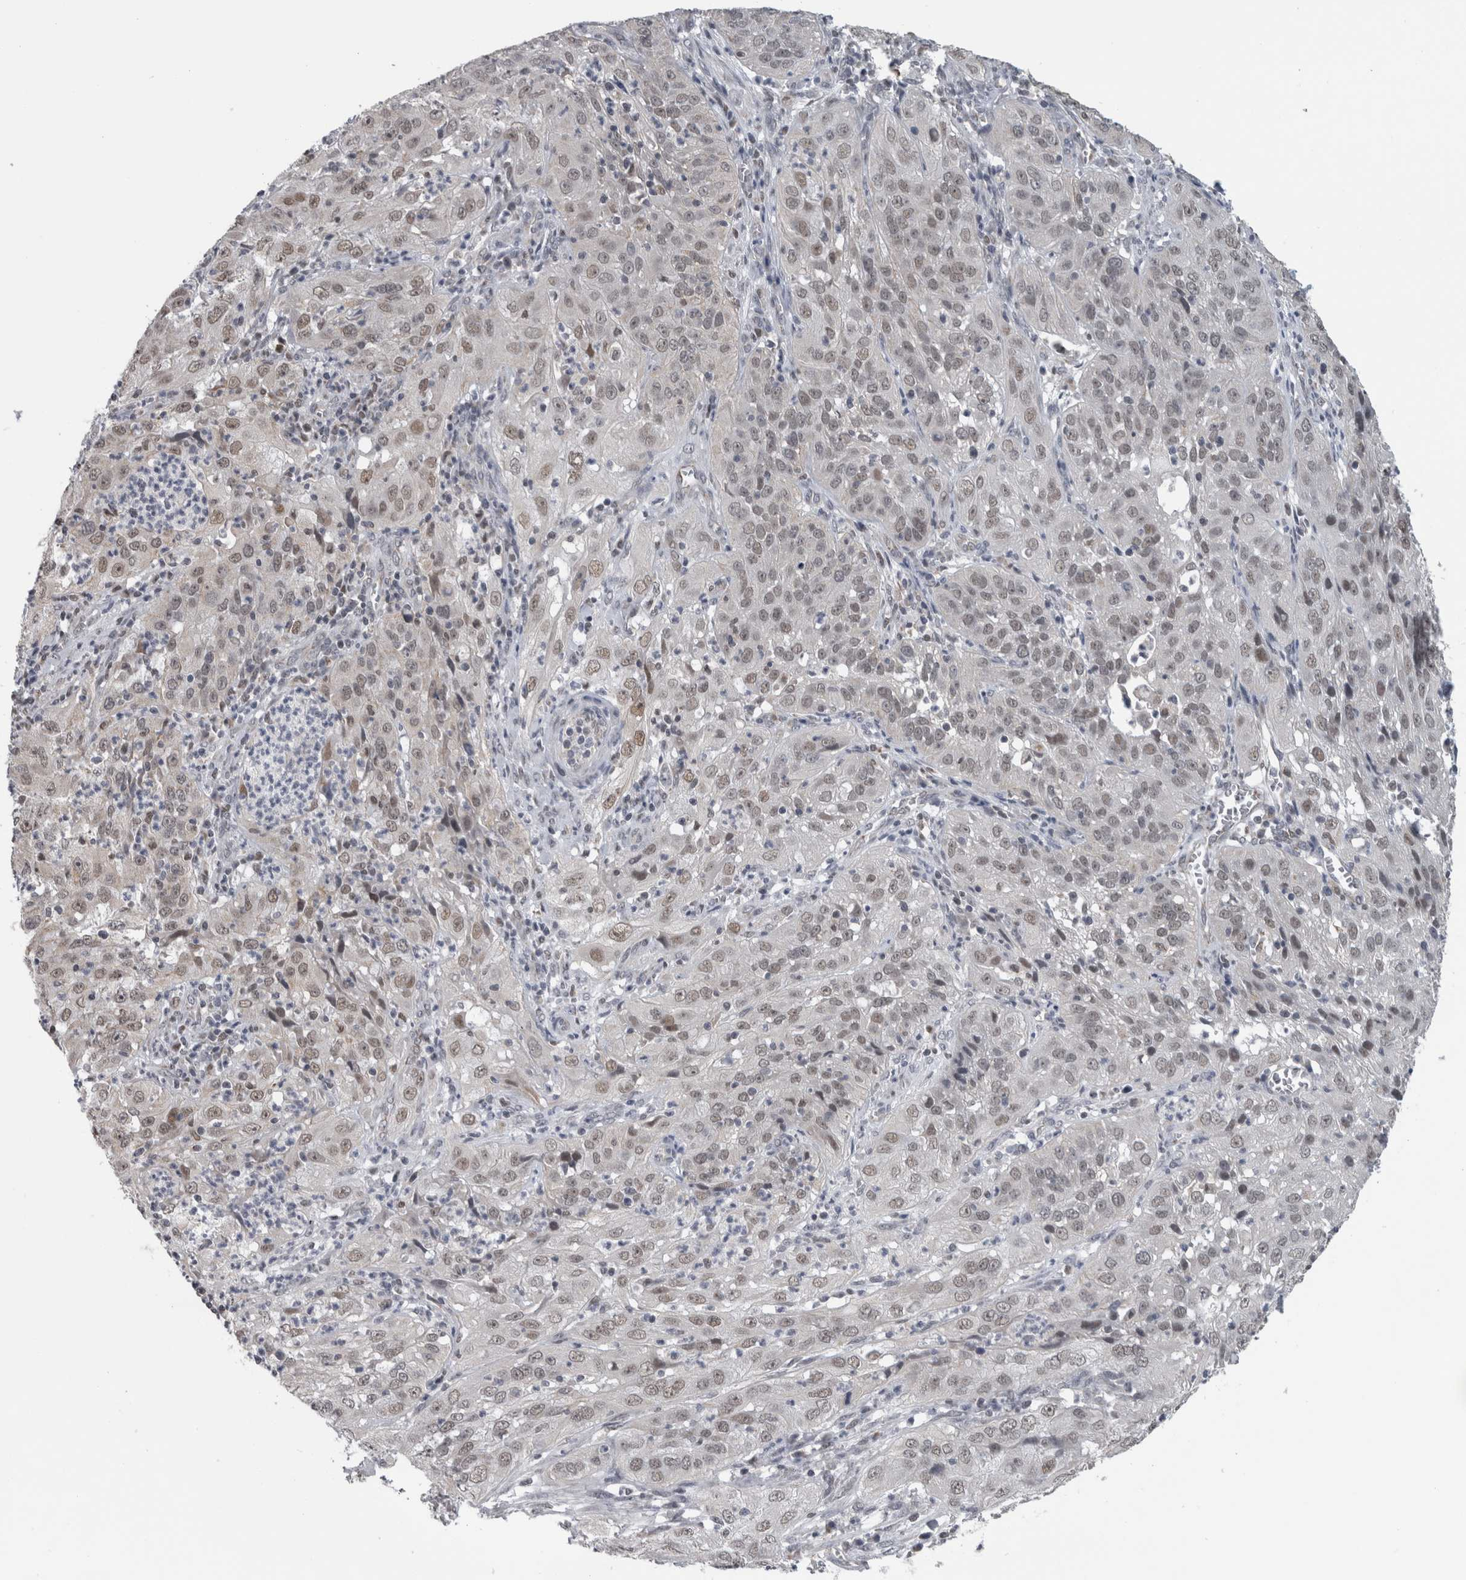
{"staining": {"intensity": "weak", "quantity": ">75%", "location": "nuclear"}, "tissue": "cervical cancer", "cell_type": "Tumor cells", "image_type": "cancer", "snomed": [{"axis": "morphology", "description": "Squamous cell carcinoma, NOS"}, {"axis": "topography", "description": "Cervix"}], "caption": "DAB (3,3'-diaminobenzidine) immunohistochemical staining of human cervical cancer (squamous cell carcinoma) displays weak nuclear protein positivity in about >75% of tumor cells.", "gene": "OR2K2", "patient": {"sex": "female", "age": 32}}